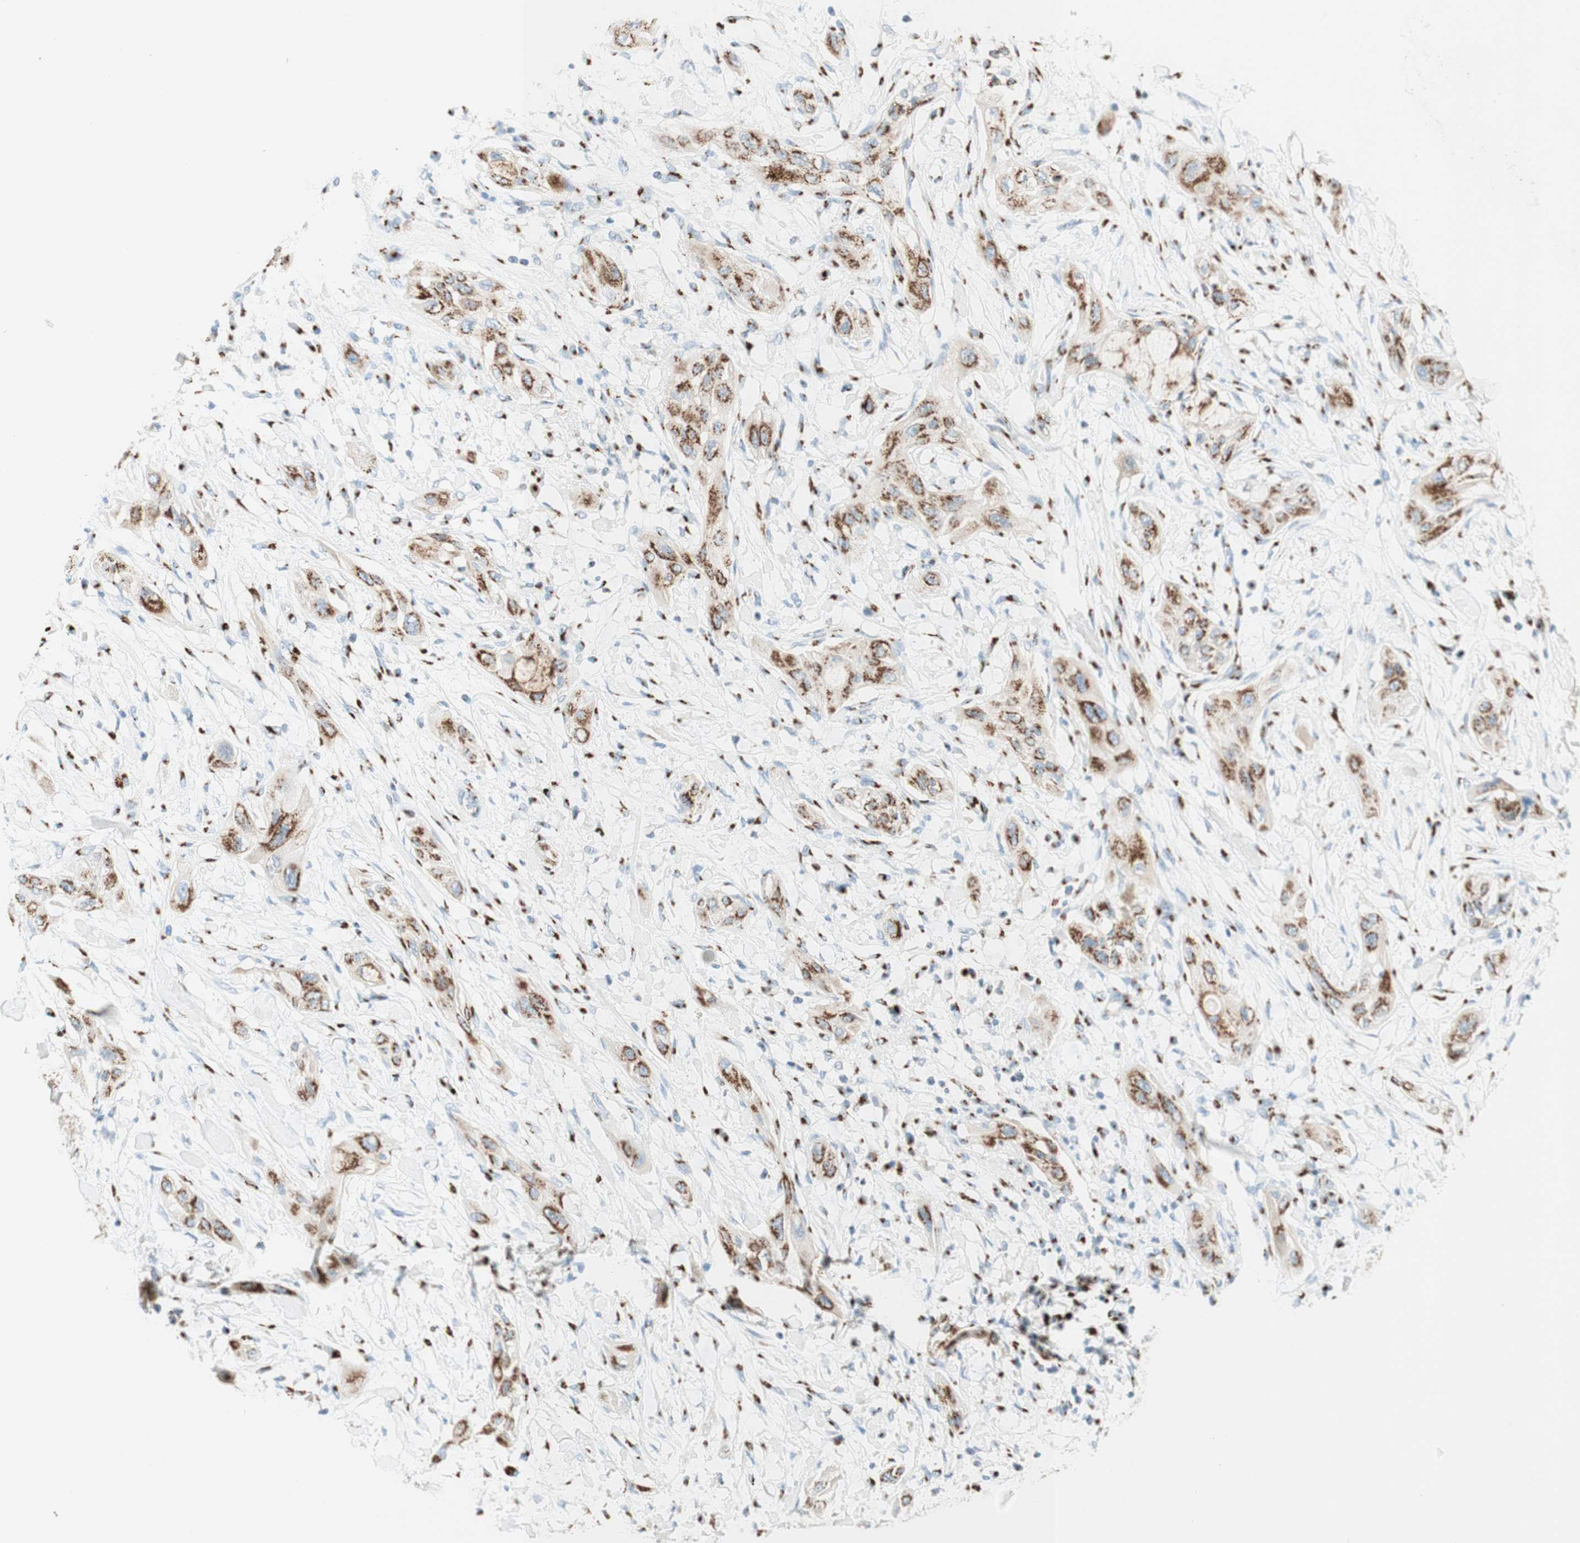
{"staining": {"intensity": "moderate", "quantity": ">75%", "location": "cytoplasmic/membranous"}, "tissue": "lung cancer", "cell_type": "Tumor cells", "image_type": "cancer", "snomed": [{"axis": "morphology", "description": "Squamous cell carcinoma, NOS"}, {"axis": "topography", "description": "Lung"}], "caption": "High-magnification brightfield microscopy of squamous cell carcinoma (lung) stained with DAB (brown) and counterstained with hematoxylin (blue). tumor cells exhibit moderate cytoplasmic/membranous staining is appreciated in about>75% of cells.", "gene": "GOLGB1", "patient": {"sex": "female", "age": 47}}